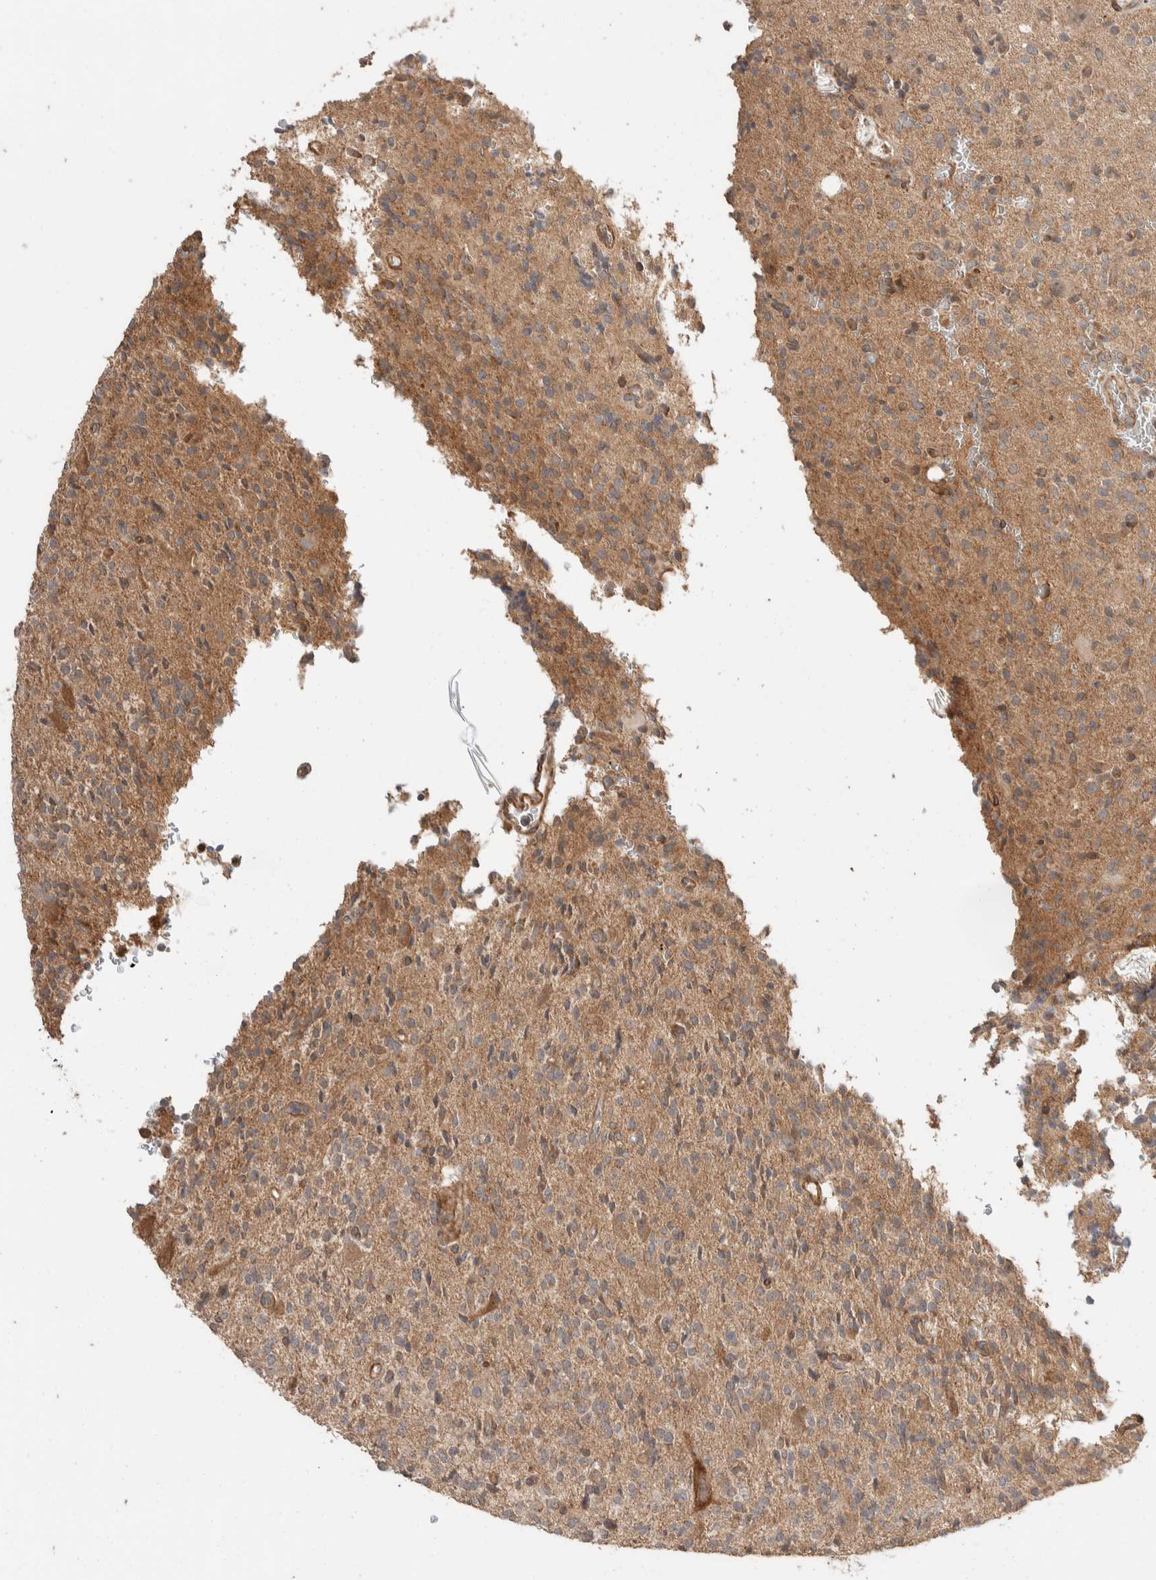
{"staining": {"intensity": "moderate", "quantity": ">75%", "location": "cytoplasmic/membranous"}, "tissue": "glioma", "cell_type": "Tumor cells", "image_type": "cancer", "snomed": [{"axis": "morphology", "description": "Glioma, malignant, High grade"}, {"axis": "topography", "description": "Brain"}], "caption": "Immunohistochemical staining of high-grade glioma (malignant) reveals moderate cytoplasmic/membranous protein staining in about >75% of tumor cells.", "gene": "ERC1", "patient": {"sex": "male", "age": 34}}